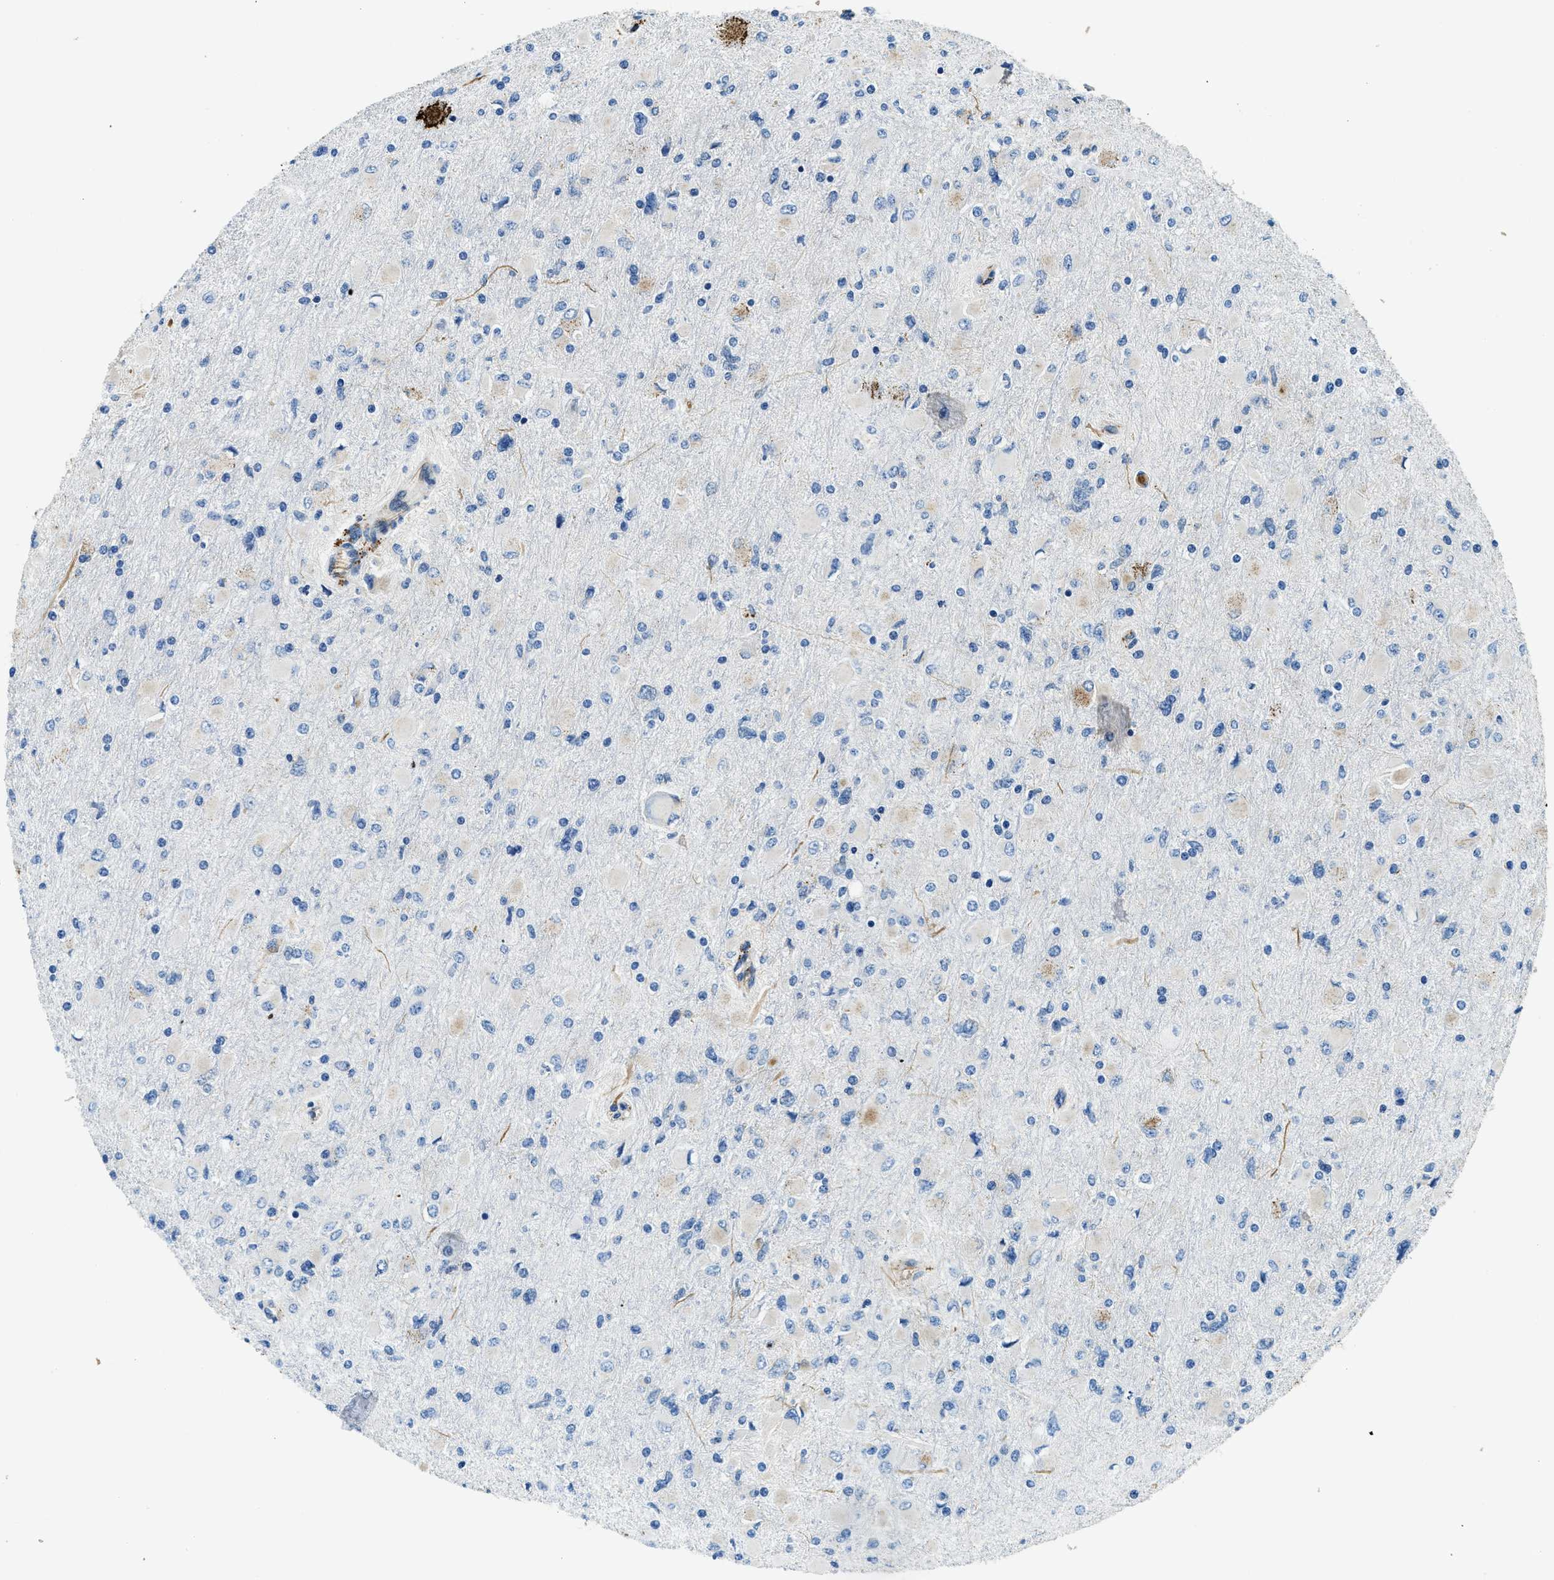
{"staining": {"intensity": "negative", "quantity": "none", "location": "none"}, "tissue": "glioma", "cell_type": "Tumor cells", "image_type": "cancer", "snomed": [{"axis": "morphology", "description": "Glioma, malignant, High grade"}, {"axis": "topography", "description": "Cerebral cortex"}], "caption": "The histopathology image shows no staining of tumor cells in high-grade glioma (malignant).", "gene": "GNS", "patient": {"sex": "female", "age": 36}}